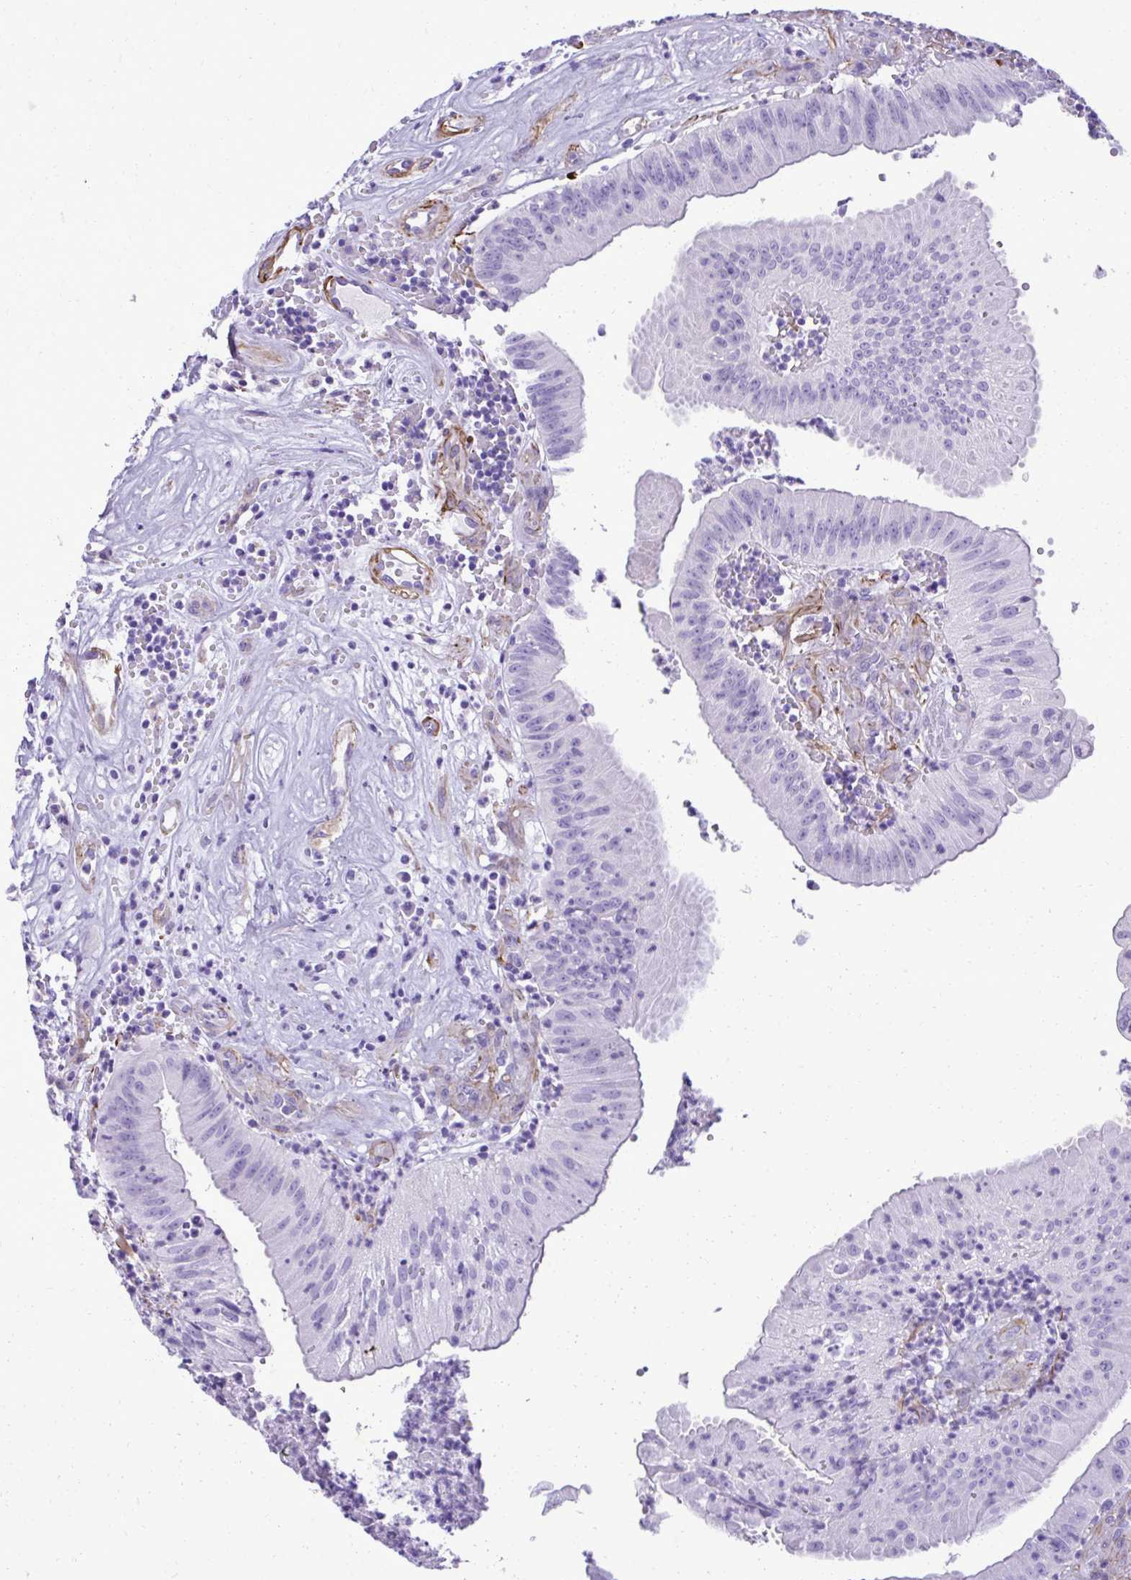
{"staining": {"intensity": "negative", "quantity": "none", "location": "none"}, "tissue": "head and neck cancer", "cell_type": "Tumor cells", "image_type": "cancer", "snomed": [{"axis": "morphology", "description": "Adenocarcinoma, NOS"}, {"axis": "topography", "description": "Head-Neck"}], "caption": "DAB (3,3'-diaminobenzidine) immunohistochemical staining of adenocarcinoma (head and neck) reveals no significant staining in tumor cells.", "gene": "PITPNM3", "patient": {"sex": "male", "age": 44}}